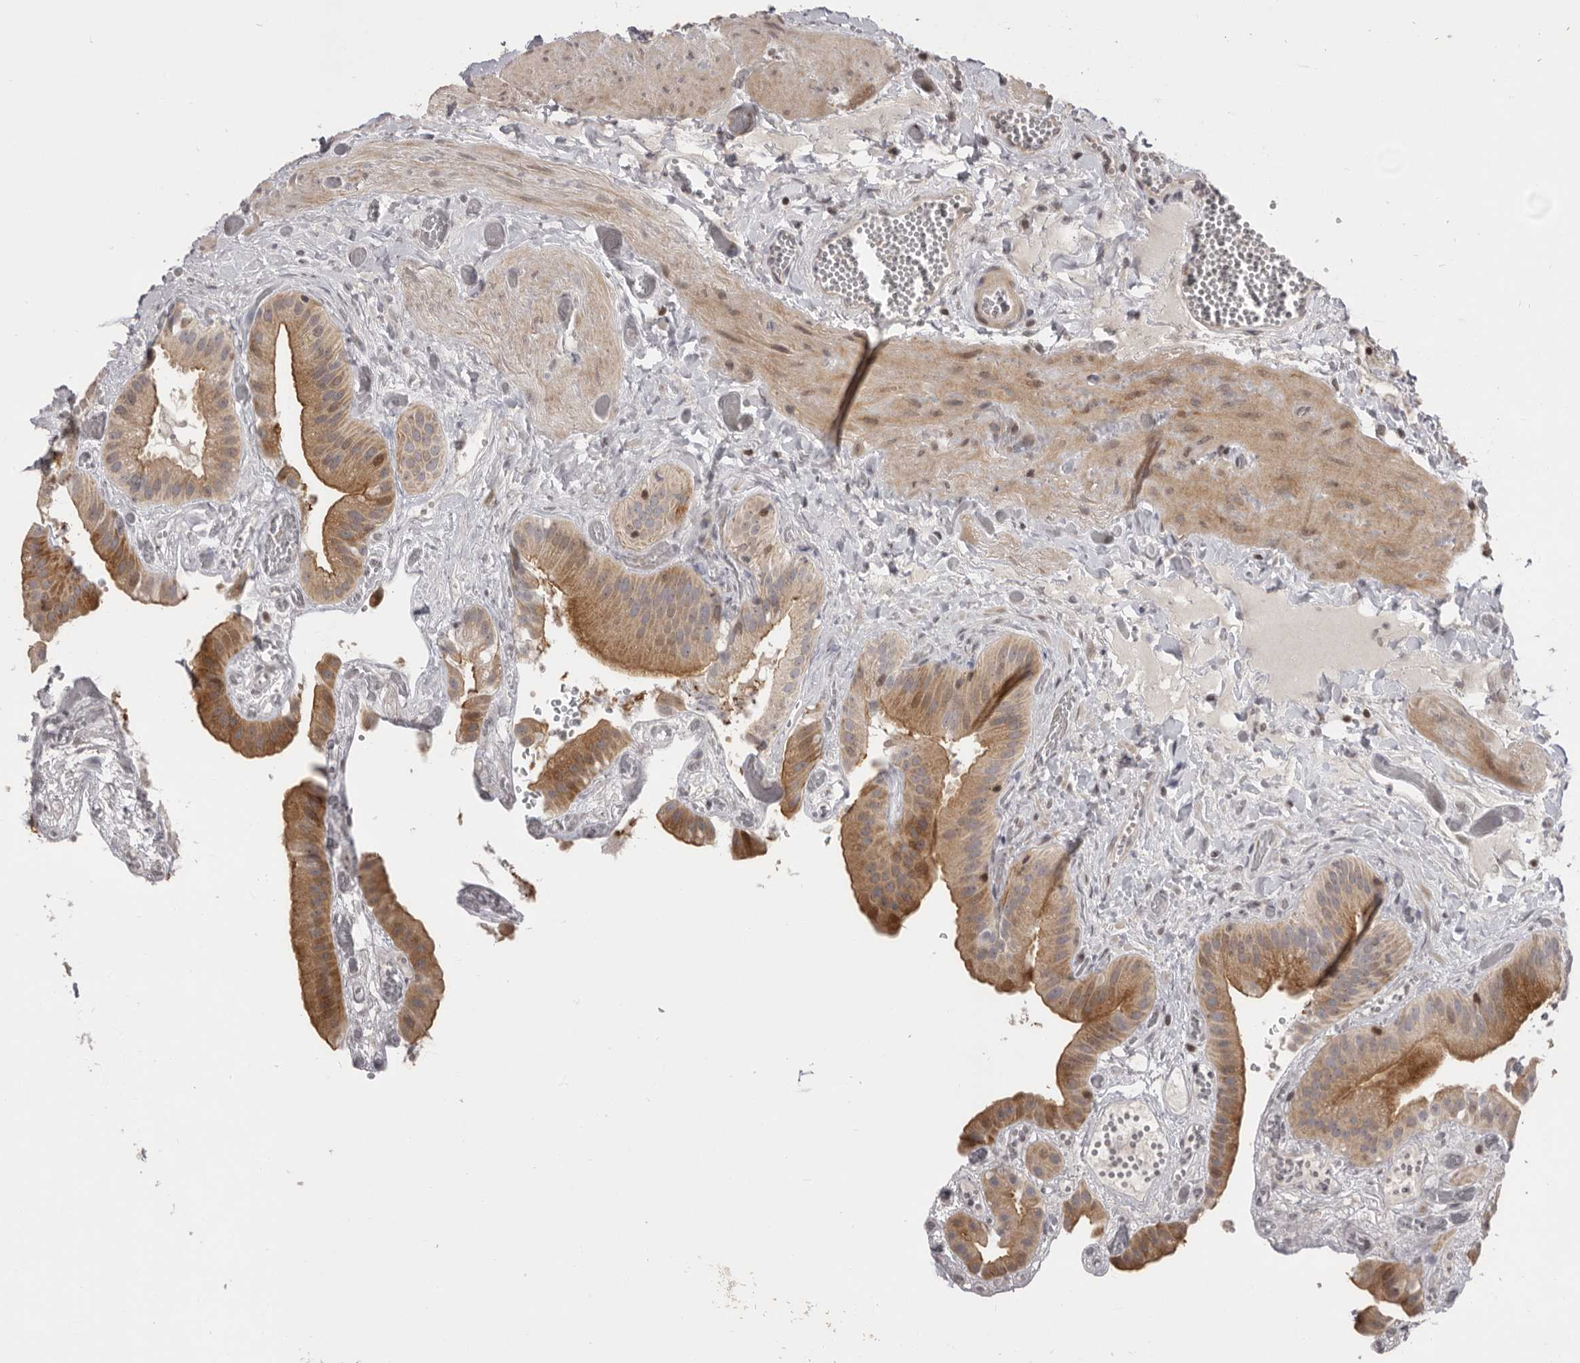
{"staining": {"intensity": "moderate", "quantity": ">75%", "location": "cytoplasmic/membranous,nuclear"}, "tissue": "gallbladder", "cell_type": "Glandular cells", "image_type": "normal", "snomed": [{"axis": "morphology", "description": "Normal tissue, NOS"}, {"axis": "topography", "description": "Gallbladder"}], "caption": "IHC image of unremarkable gallbladder: gallbladder stained using immunohistochemistry (IHC) demonstrates medium levels of moderate protein expression localized specifically in the cytoplasmic/membranous,nuclear of glandular cells, appearing as a cytoplasmic/membranous,nuclear brown color.", "gene": "AZIN1", "patient": {"sex": "female", "age": 64}}